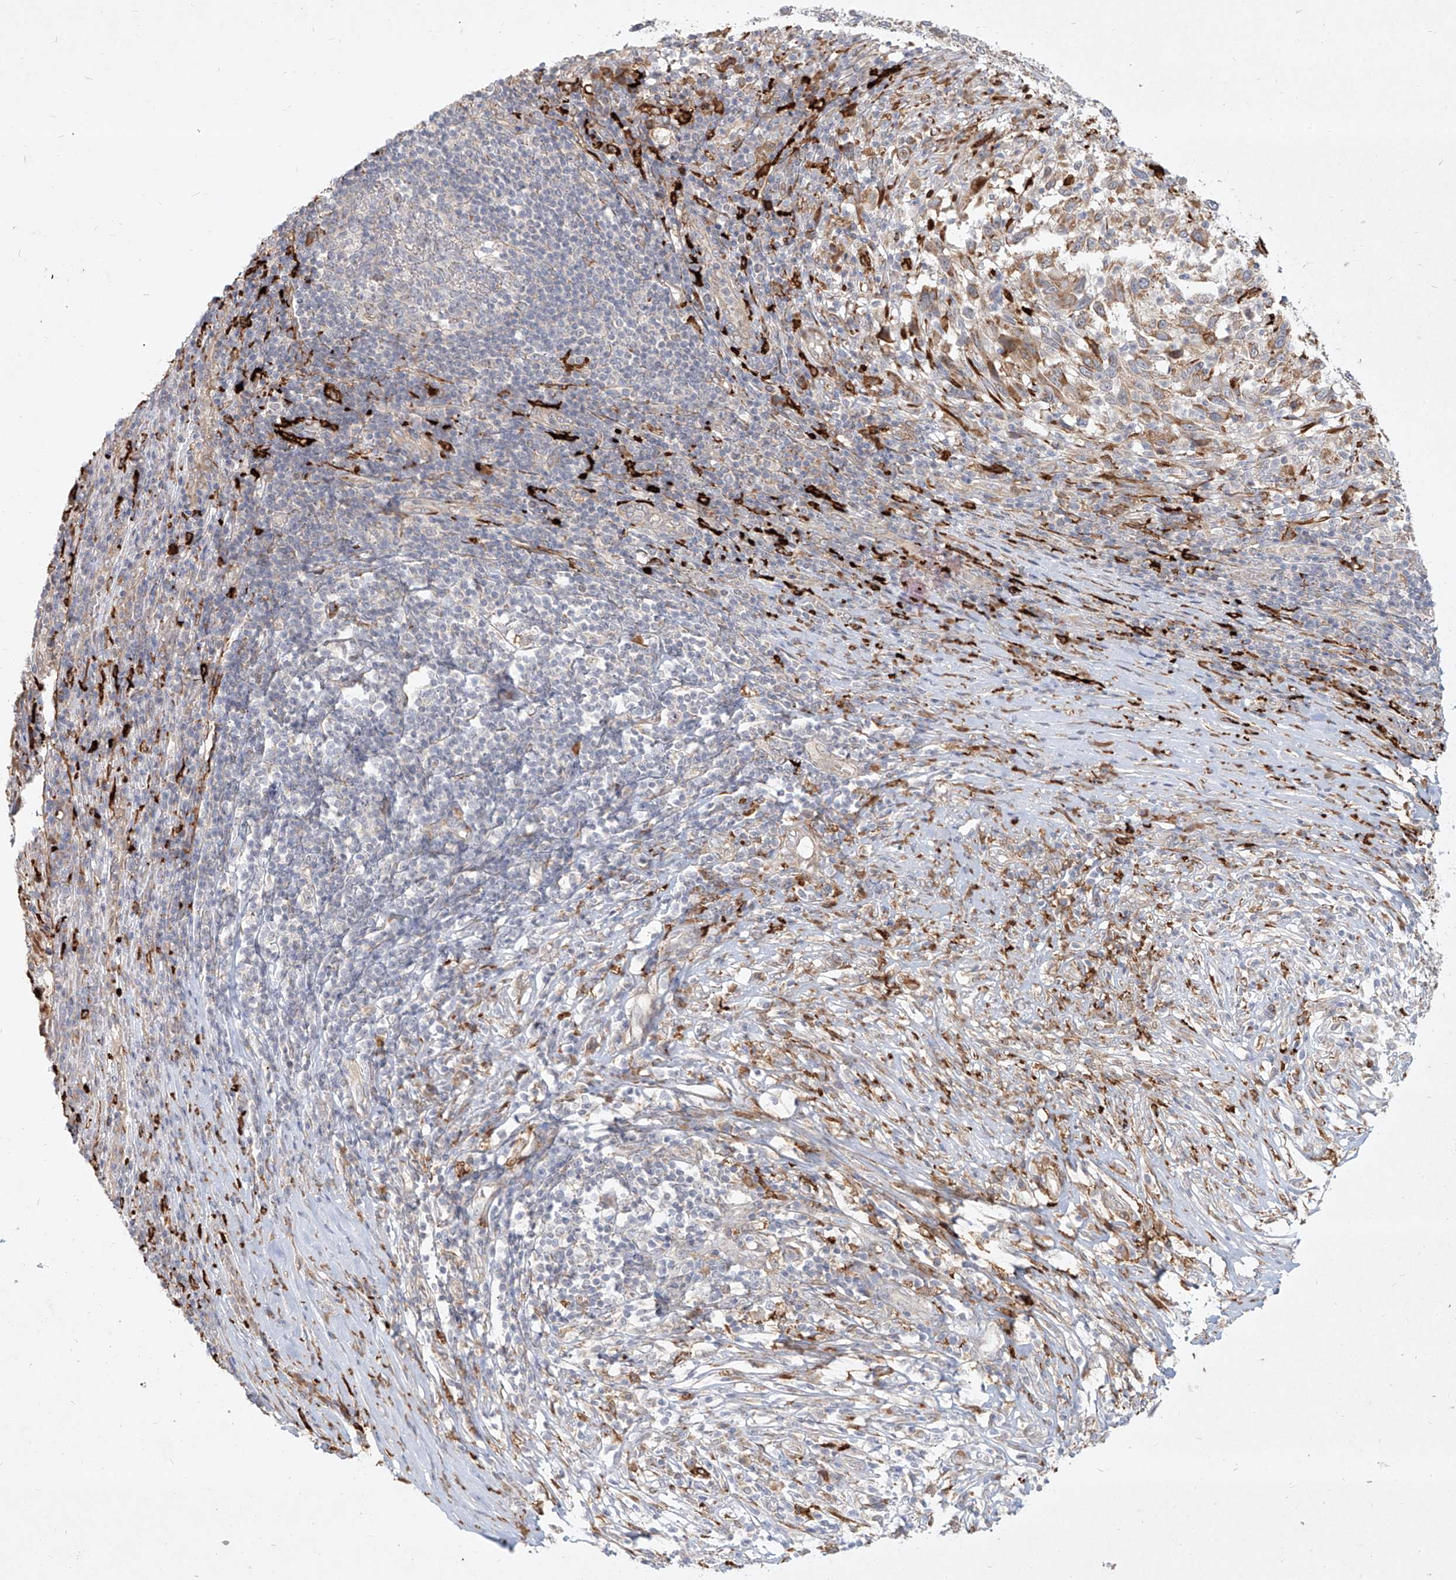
{"staining": {"intensity": "moderate", "quantity": "25%-75%", "location": "cytoplasmic/membranous"}, "tissue": "melanoma", "cell_type": "Tumor cells", "image_type": "cancer", "snomed": [{"axis": "morphology", "description": "Malignant melanoma, Metastatic site"}, {"axis": "topography", "description": "Lymph node"}], "caption": "Protein staining displays moderate cytoplasmic/membranous staining in about 25%-75% of tumor cells in melanoma.", "gene": "CD209", "patient": {"sex": "male", "age": 61}}